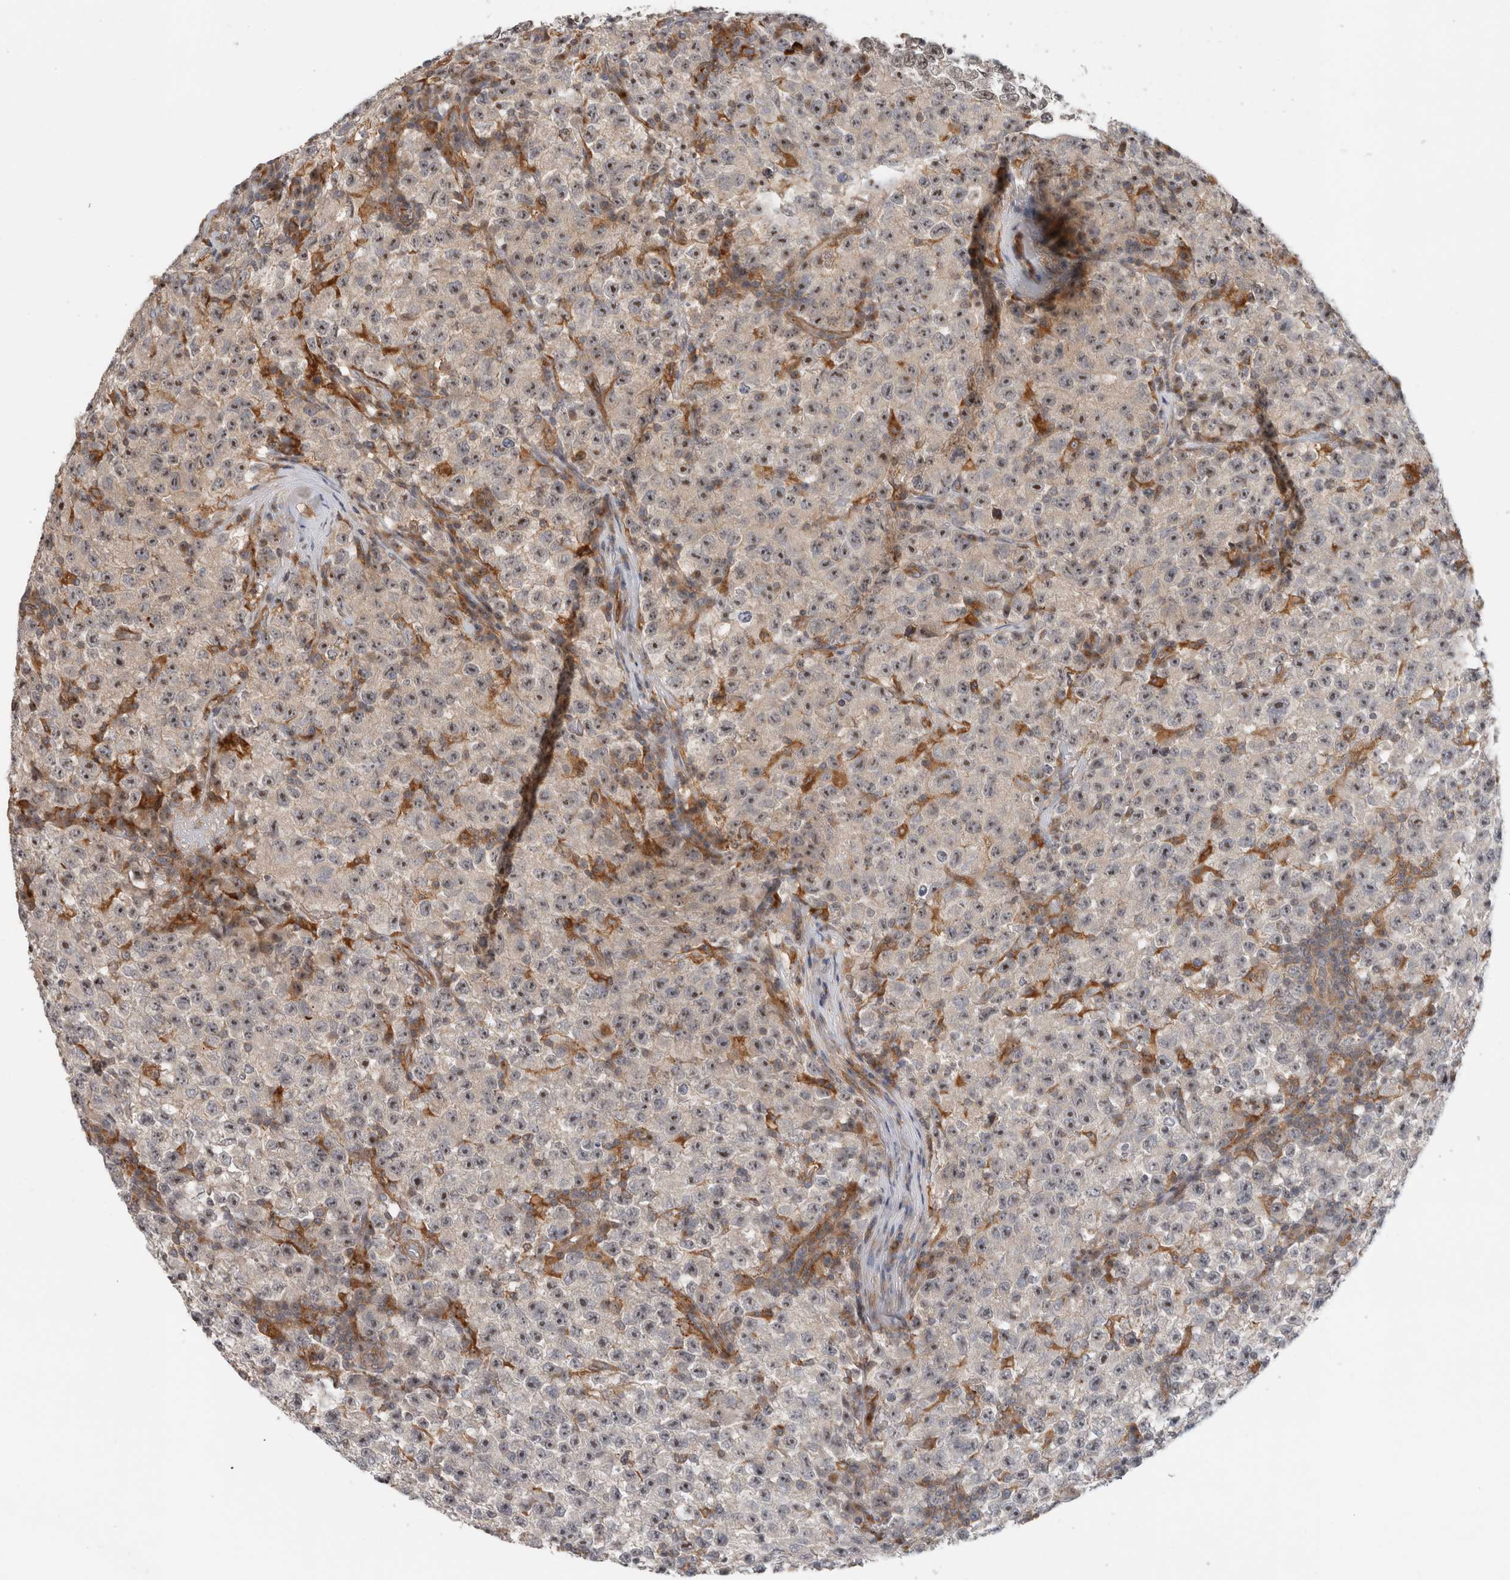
{"staining": {"intensity": "moderate", "quantity": "25%-75%", "location": "nuclear"}, "tissue": "testis cancer", "cell_type": "Tumor cells", "image_type": "cancer", "snomed": [{"axis": "morphology", "description": "Seminoma, NOS"}, {"axis": "topography", "description": "Testis"}], "caption": "A photomicrograph of testis seminoma stained for a protein exhibits moderate nuclear brown staining in tumor cells.", "gene": "WASF2", "patient": {"sex": "male", "age": 22}}